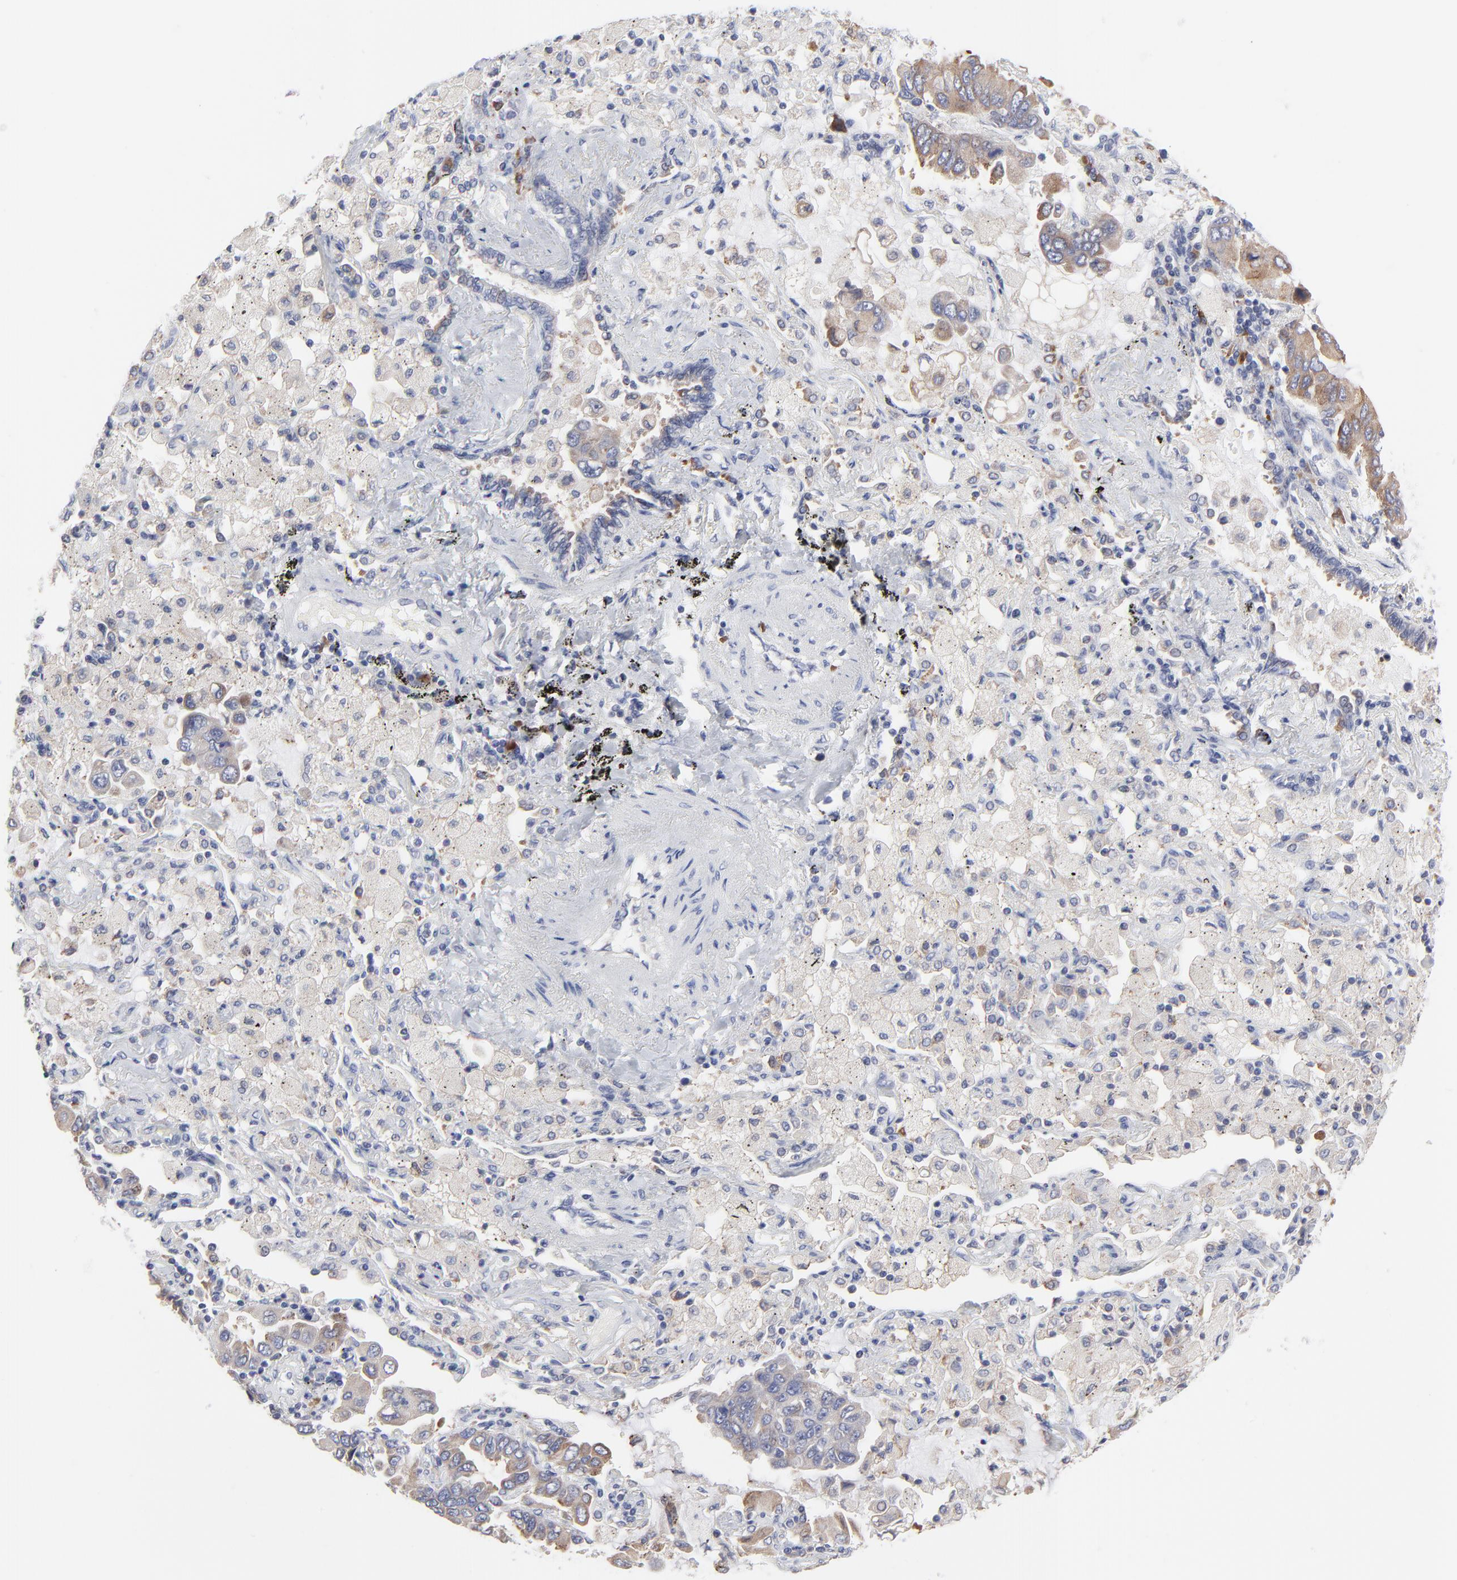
{"staining": {"intensity": "weak", "quantity": ">75%", "location": "cytoplasmic/membranous"}, "tissue": "lung cancer", "cell_type": "Tumor cells", "image_type": "cancer", "snomed": [{"axis": "morphology", "description": "Adenocarcinoma, NOS"}, {"axis": "topography", "description": "Lung"}], "caption": "This is an image of IHC staining of adenocarcinoma (lung), which shows weak expression in the cytoplasmic/membranous of tumor cells.", "gene": "TRIM22", "patient": {"sex": "male", "age": 64}}